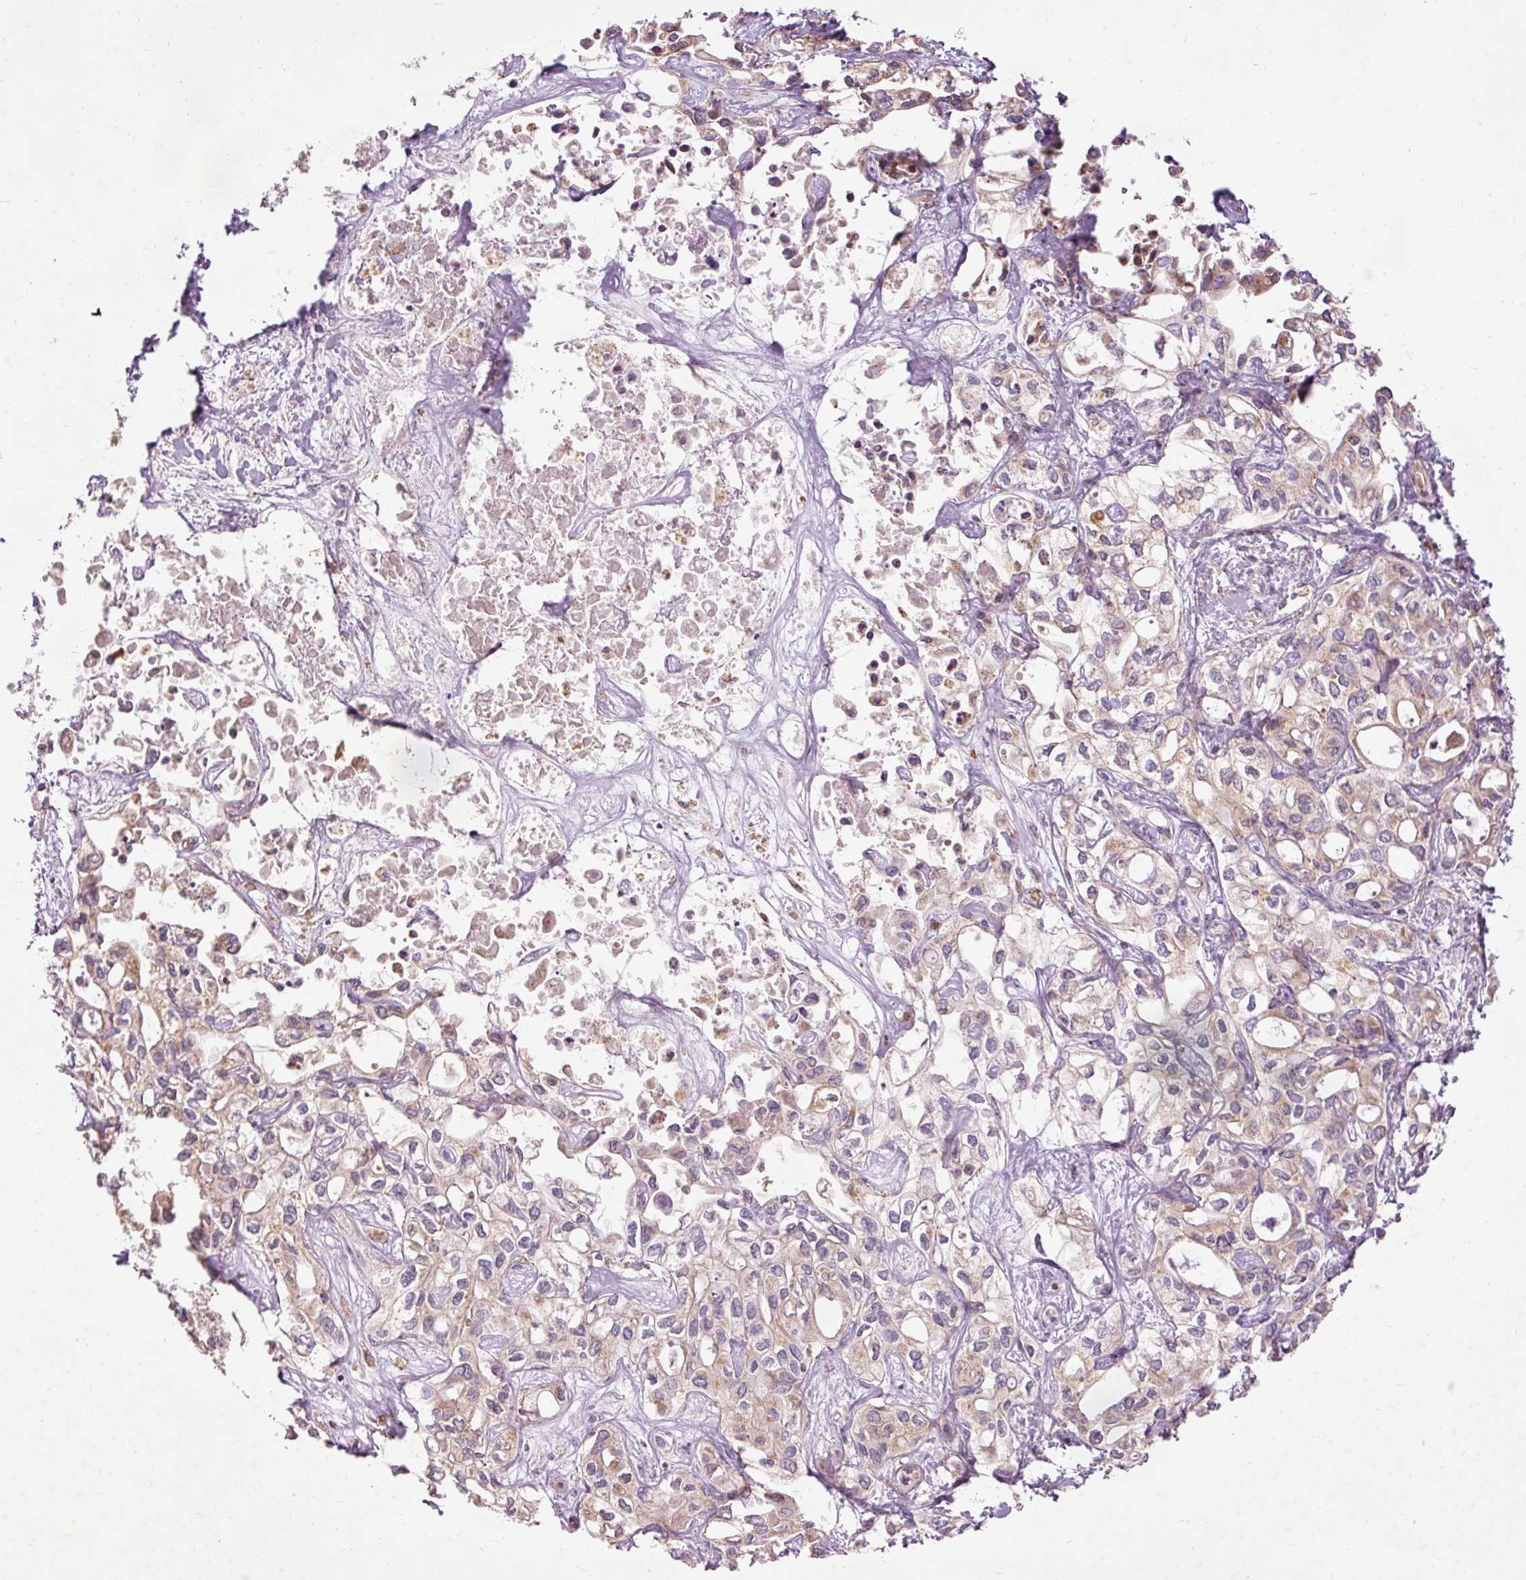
{"staining": {"intensity": "moderate", "quantity": "<25%", "location": "cytoplasmic/membranous"}, "tissue": "liver cancer", "cell_type": "Tumor cells", "image_type": "cancer", "snomed": [{"axis": "morphology", "description": "Cholangiocarcinoma"}, {"axis": "topography", "description": "Liver"}], "caption": "The immunohistochemical stain highlights moderate cytoplasmic/membranous expression in tumor cells of liver cancer tissue.", "gene": "PRDX5", "patient": {"sex": "female", "age": 64}}